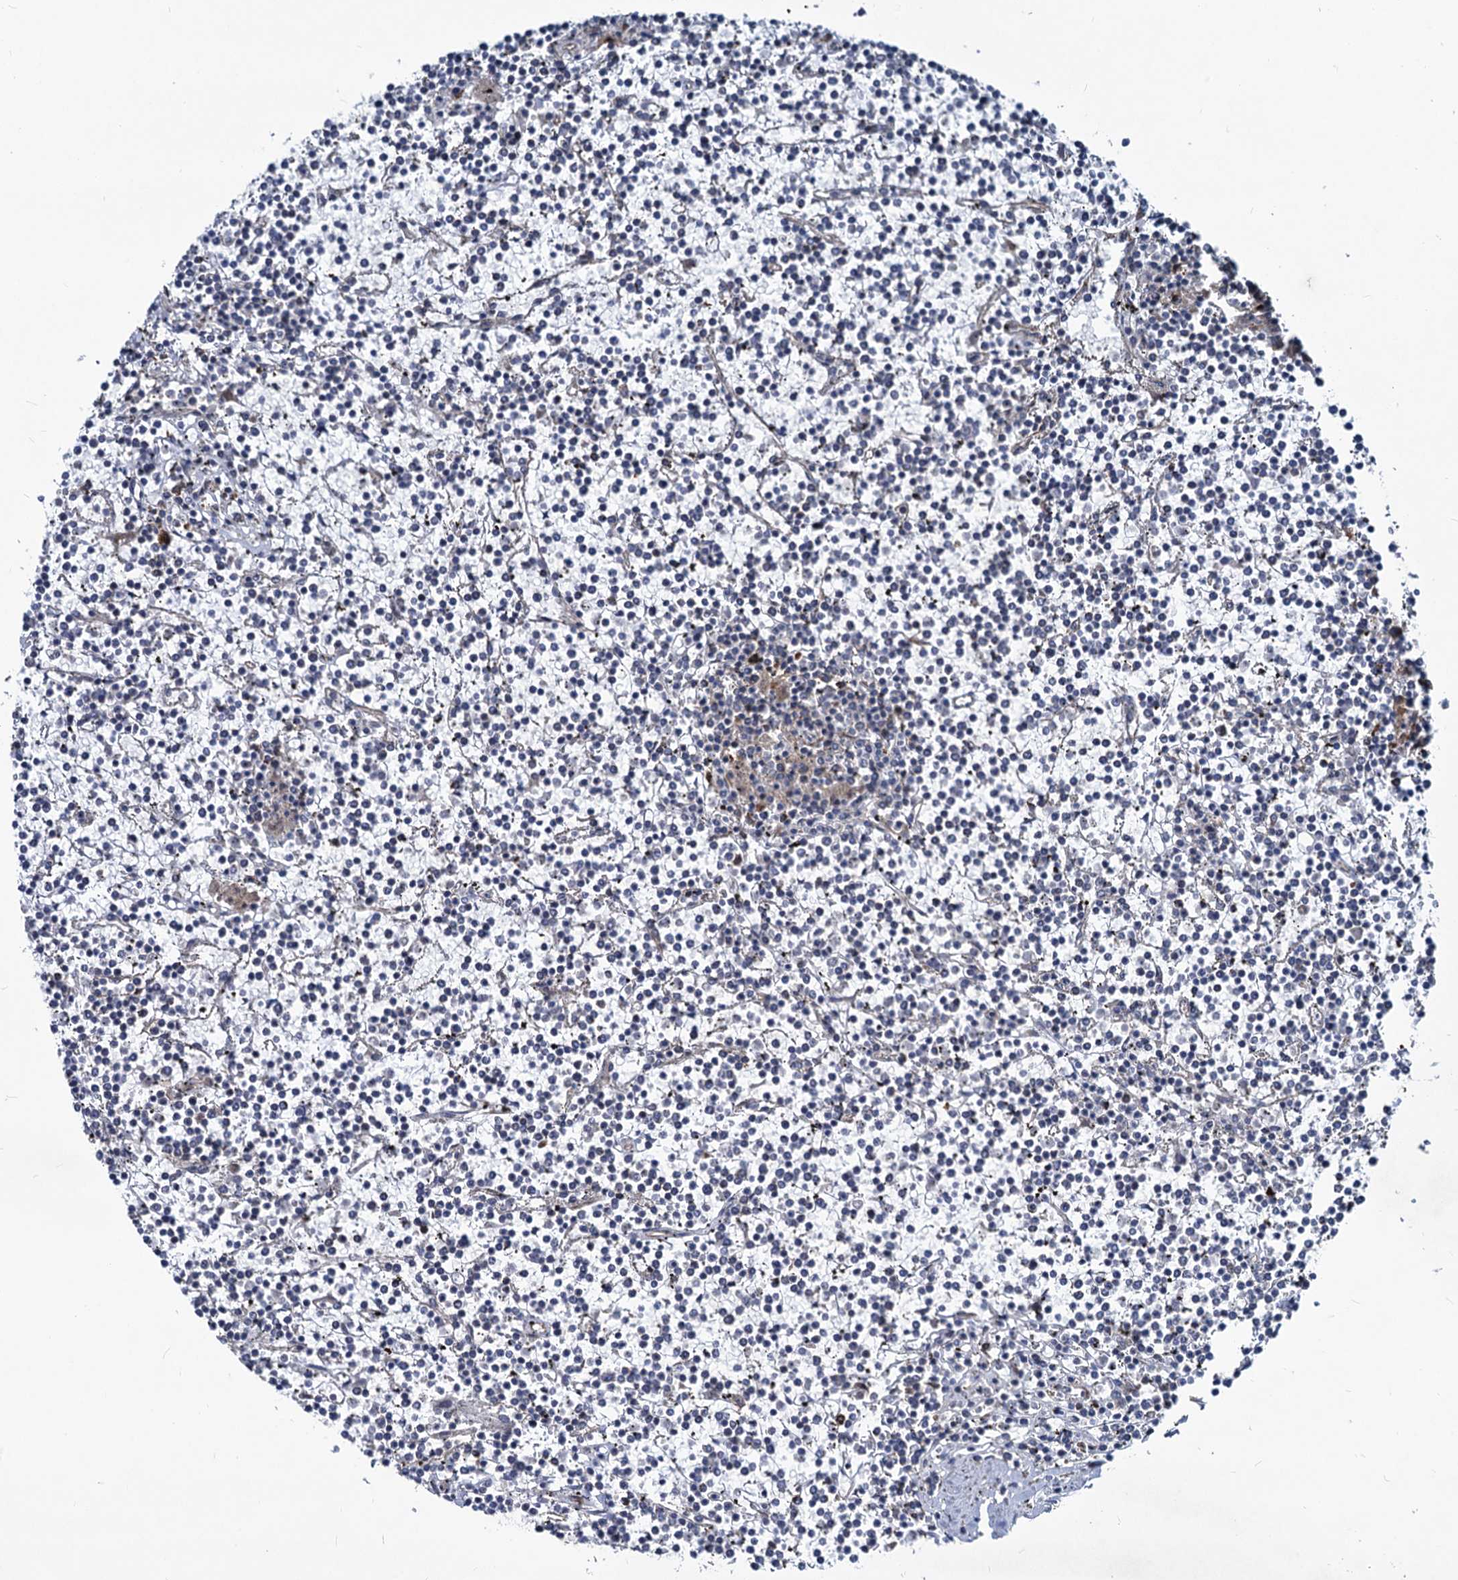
{"staining": {"intensity": "negative", "quantity": "none", "location": "none"}, "tissue": "lymphoma", "cell_type": "Tumor cells", "image_type": "cancer", "snomed": [{"axis": "morphology", "description": "Malignant lymphoma, non-Hodgkin's type, Low grade"}, {"axis": "topography", "description": "Spleen"}], "caption": "There is no significant expression in tumor cells of low-grade malignant lymphoma, non-Hodgkin's type. Brightfield microscopy of immunohistochemistry (IHC) stained with DAB (brown) and hematoxylin (blue), captured at high magnification.", "gene": "RNF6", "patient": {"sex": "female", "age": 19}}